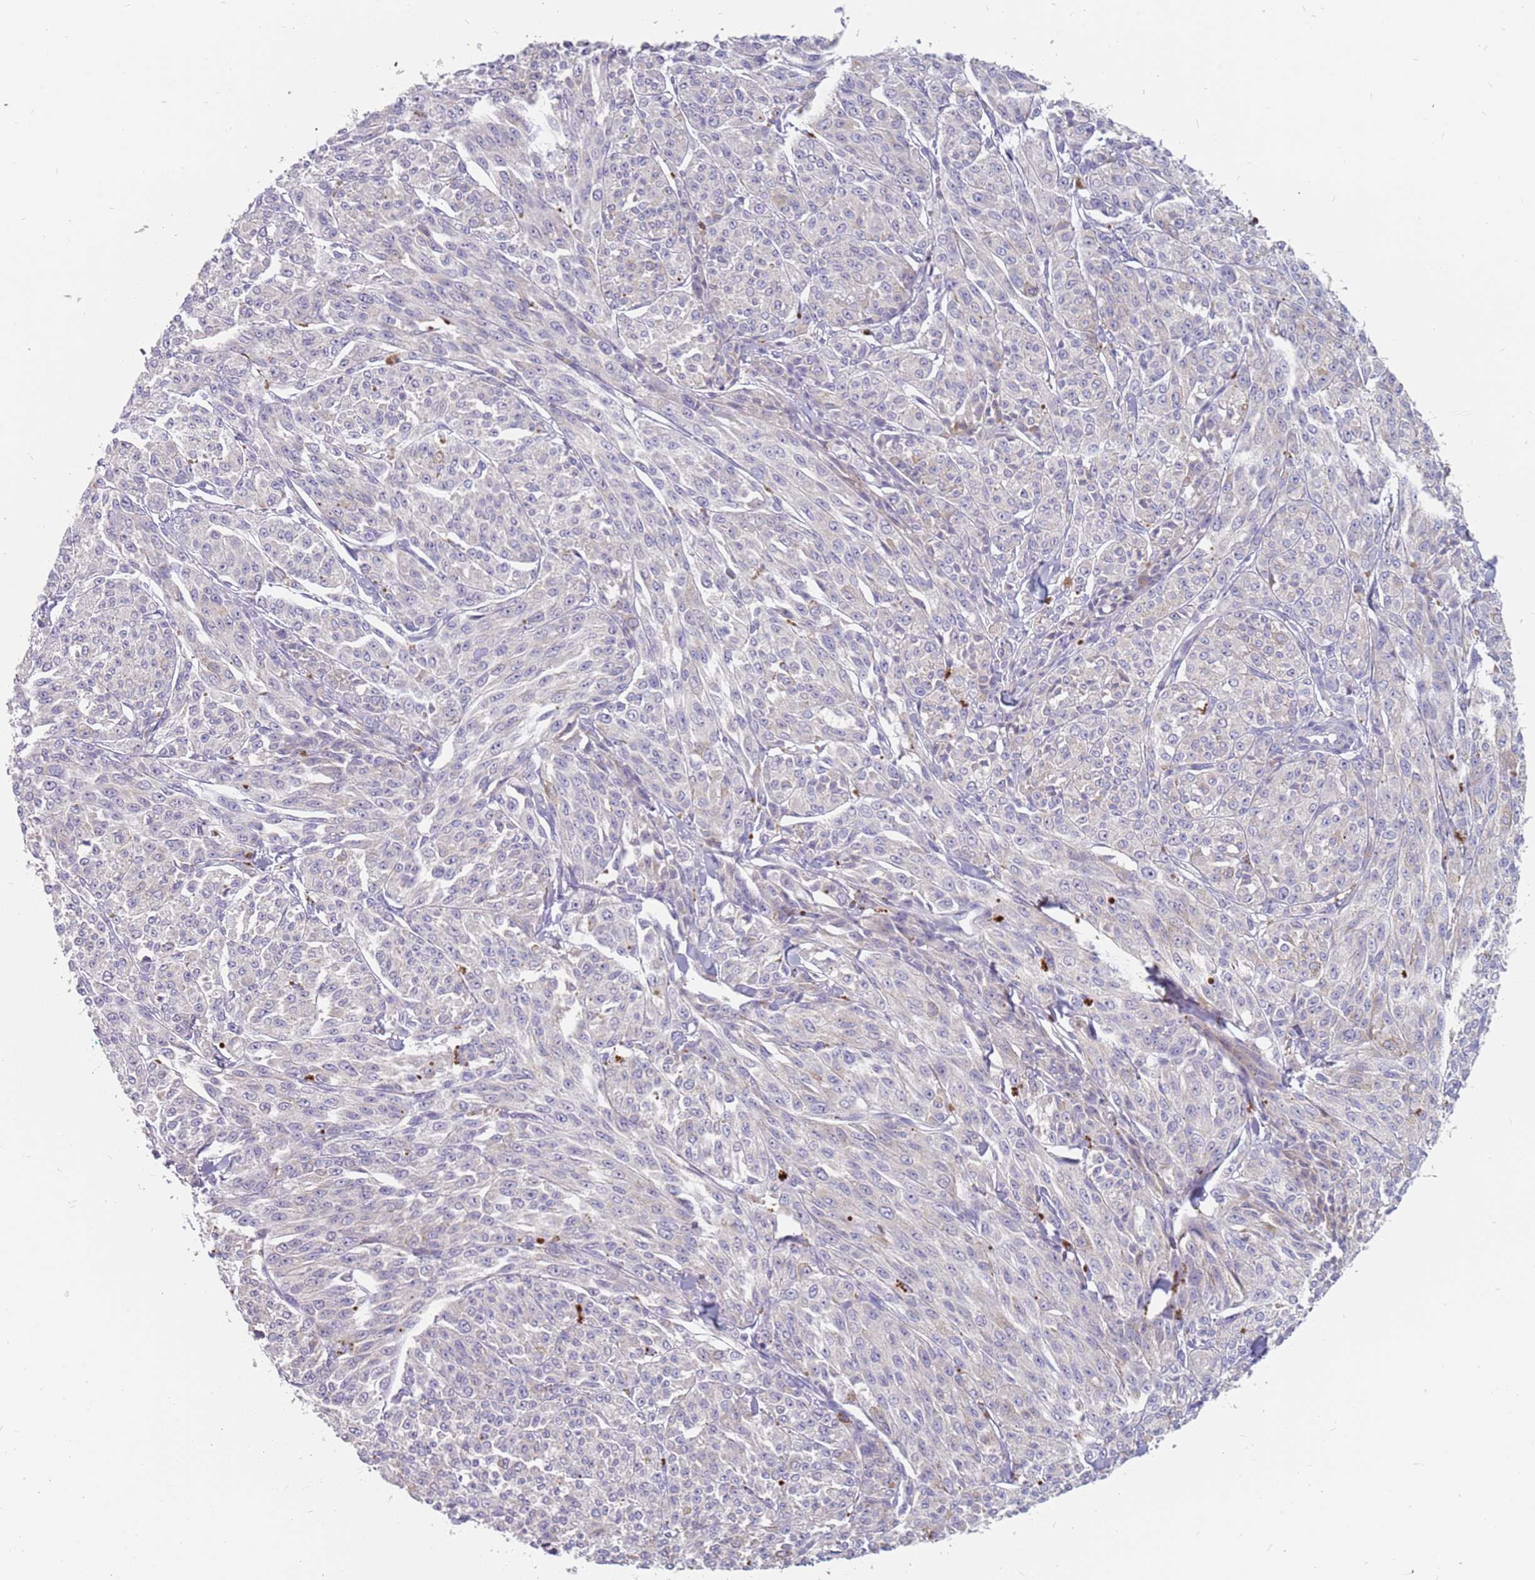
{"staining": {"intensity": "negative", "quantity": "none", "location": "none"}, "tissue": "melanoma", "cell_type": "Tumor cells", "image_type": "cancer", "snomed": [{"axis": "morphology", "description": "Malignant melanoma, NOS"}, {"axis": "topography", "description": "Skin"}], "caption": "Immunohistochemistry (IHC) of melanoma exhibits no positivity in tumor cells. (DAB immunohistochemistry (IHC) with hematoxylin counter stain).", "gene": "CMTR2", "patient": {"sex": "female", "age": 52}}